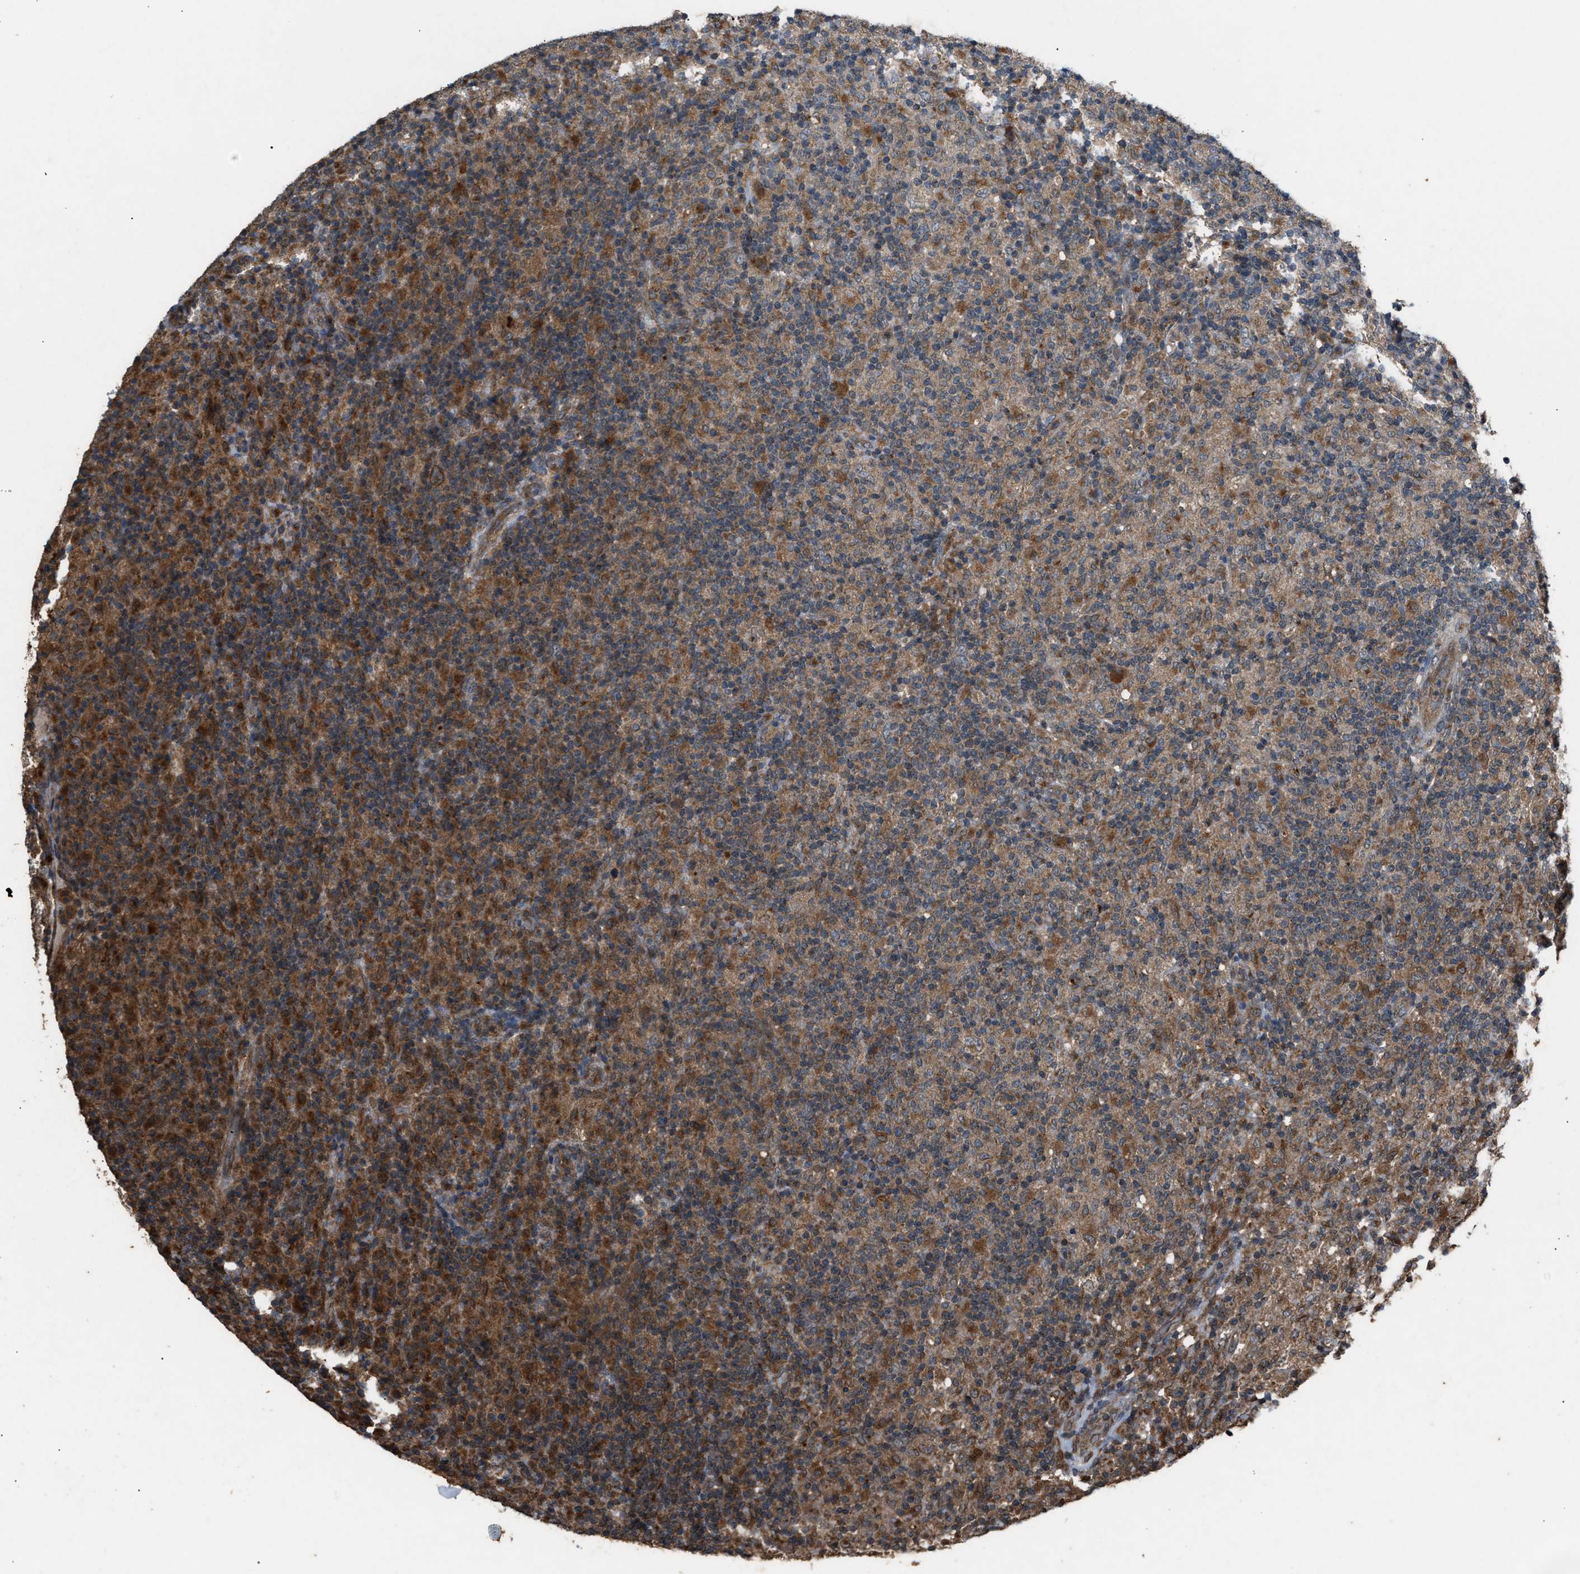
{"staining": {"intensity": "moderate", "quantity": ">75%", "location": "cytoplasmic/membranous"}, "tissue": "lymphoma", "cell_type": "Tumor cells", "image_type": "cancer", "snomed": [{"axis": "morphology", "description": "Hodgkin's disease, NOS"}, {"axis": "topography", "description": "Lymph node"}], "caption": "The immunohistochemical stain shows moderate cytoplasmic/membranous staining in tumor cells of lymphoma tissue.", "gene": "PSMD1", "patient": {"sex": "male", "age": 70}}